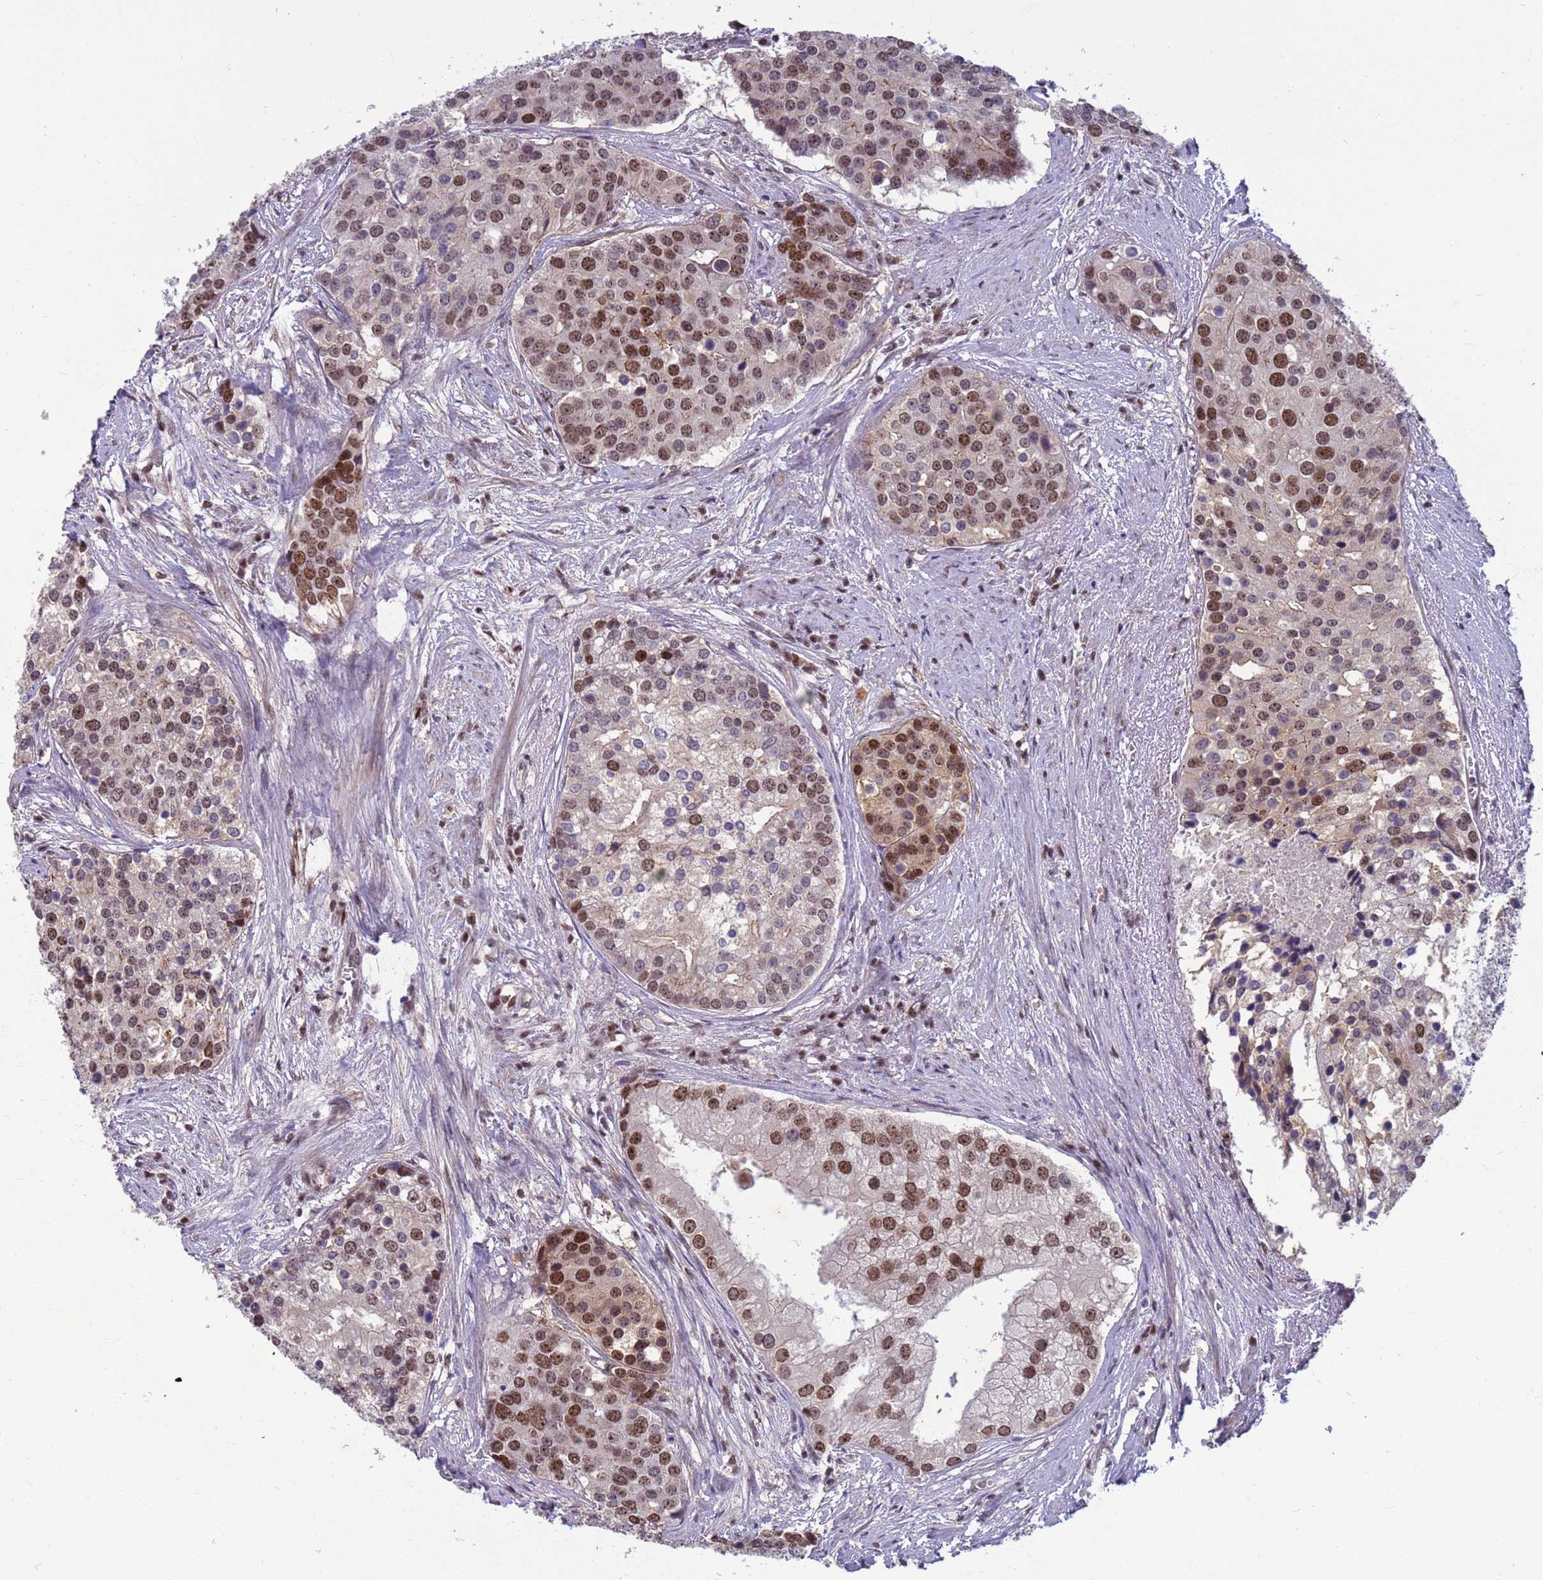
{"staining": {"intensity": "strong", "quantity": "25%-75%", "location": "nuclear"}, "tissue": "prostate cancer", "cell_type": "Tumor cells", "image_type": "cancer", "snomed": [{"axis": "morphology", "description": "Adenocarcinoma, High grade"}, {"axis": "topography", "description": "Prostate"}], "caption": "A brown stain highlights strong nuclear expression of a protein in human prostate cancer (high-grade adenocarcinoma) tumor cells.", "gene": "NSL1", "patient": {"sex": "male", "age": 62}}